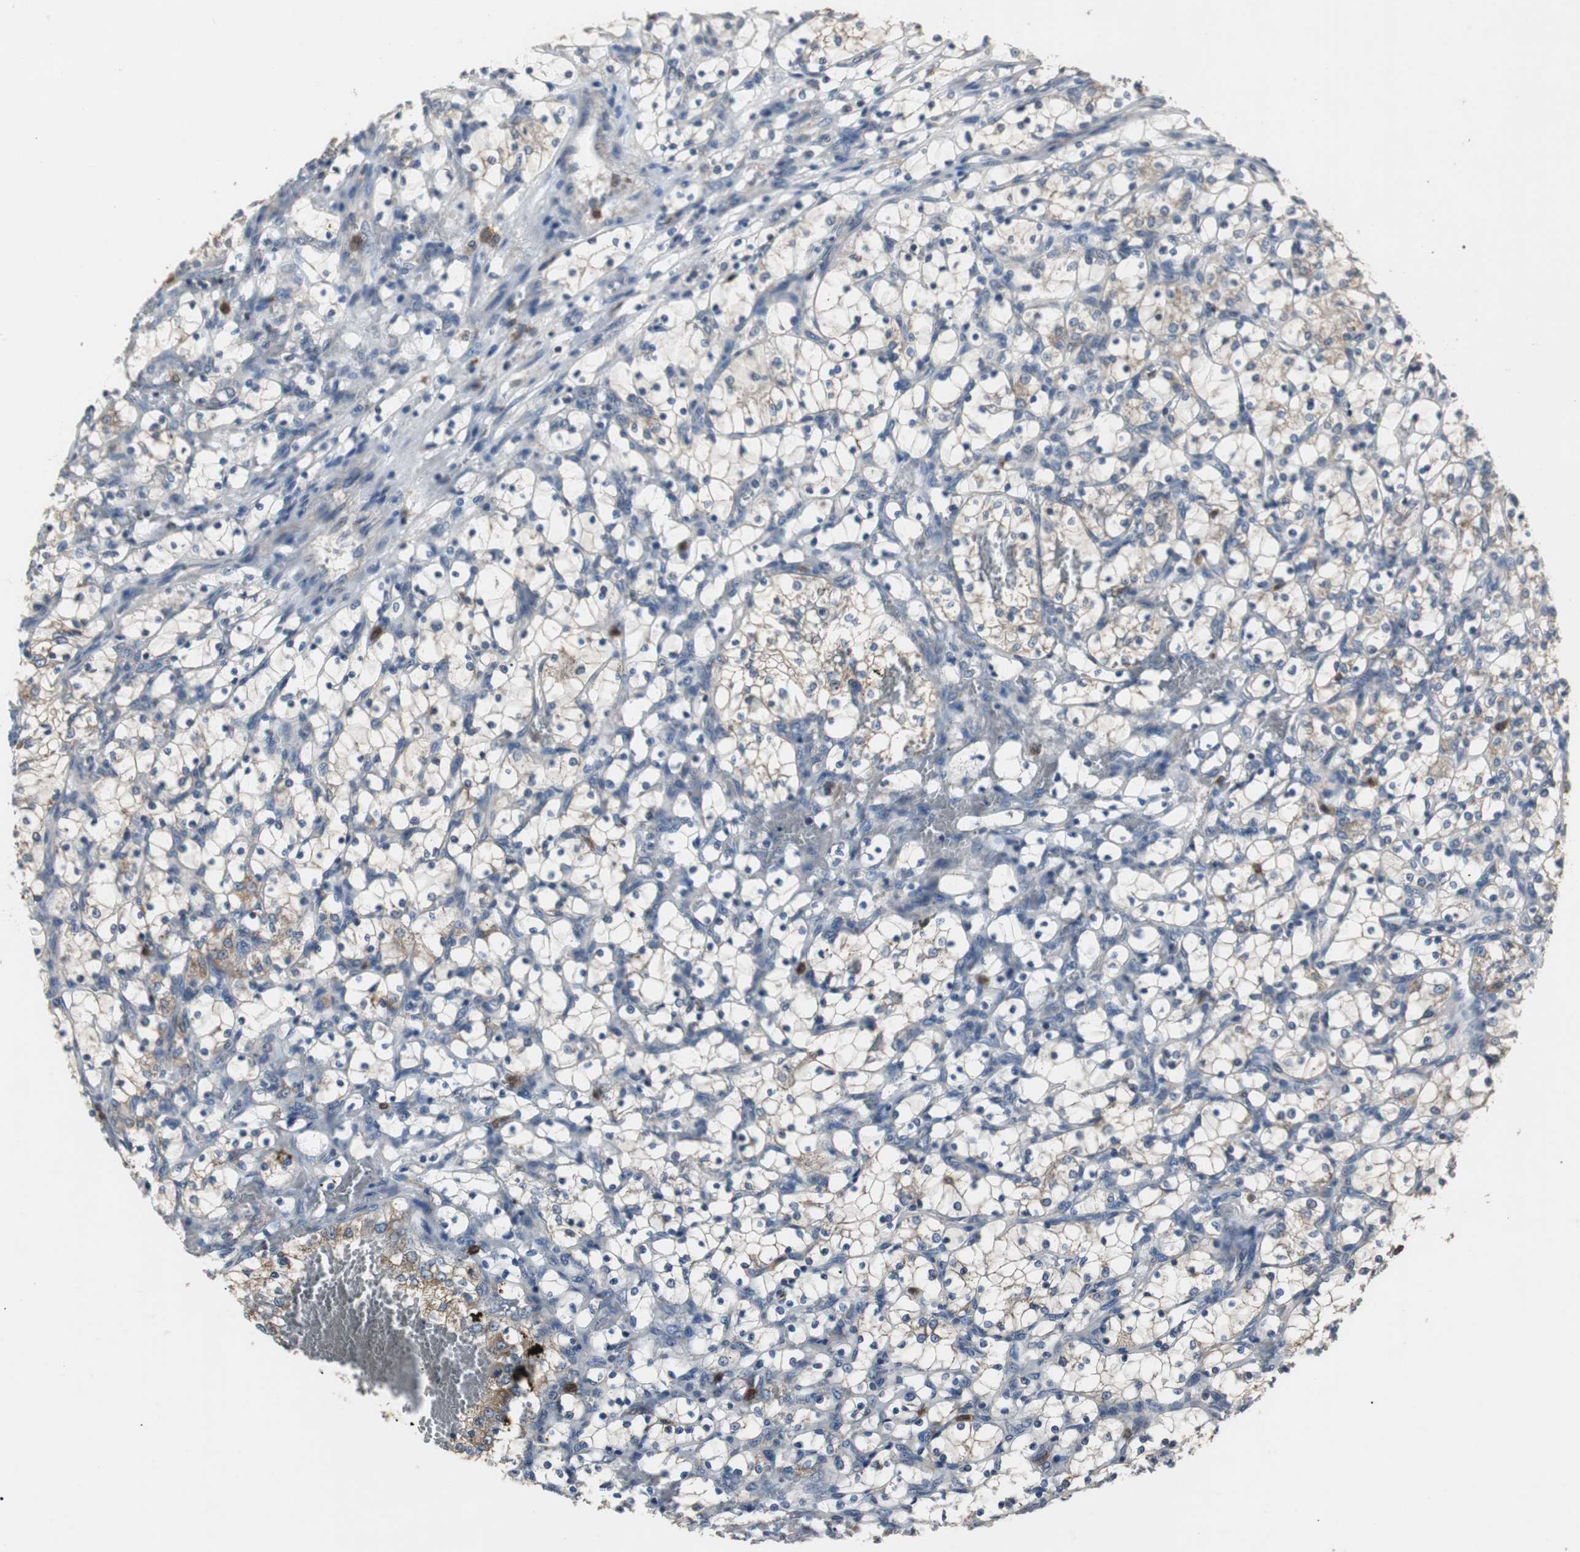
{"staining": {"intensity": "negative", "quantity": "none", "location": "none"}, "tissue": "renal cancer", "cell_type": "Tumor cells", "image_type": "cancer", "snomed": [{"axis": "morphology", "description": "Adenocarcinoma, NOS"}, {"axis": "topography", "description": "Kidney"}], "caption": "Histopathology image shows no protein positivity in tumor cells of renal cancer tissue.", "gene": "NCF2", "patient": {"sex": "female", "age": 69}}